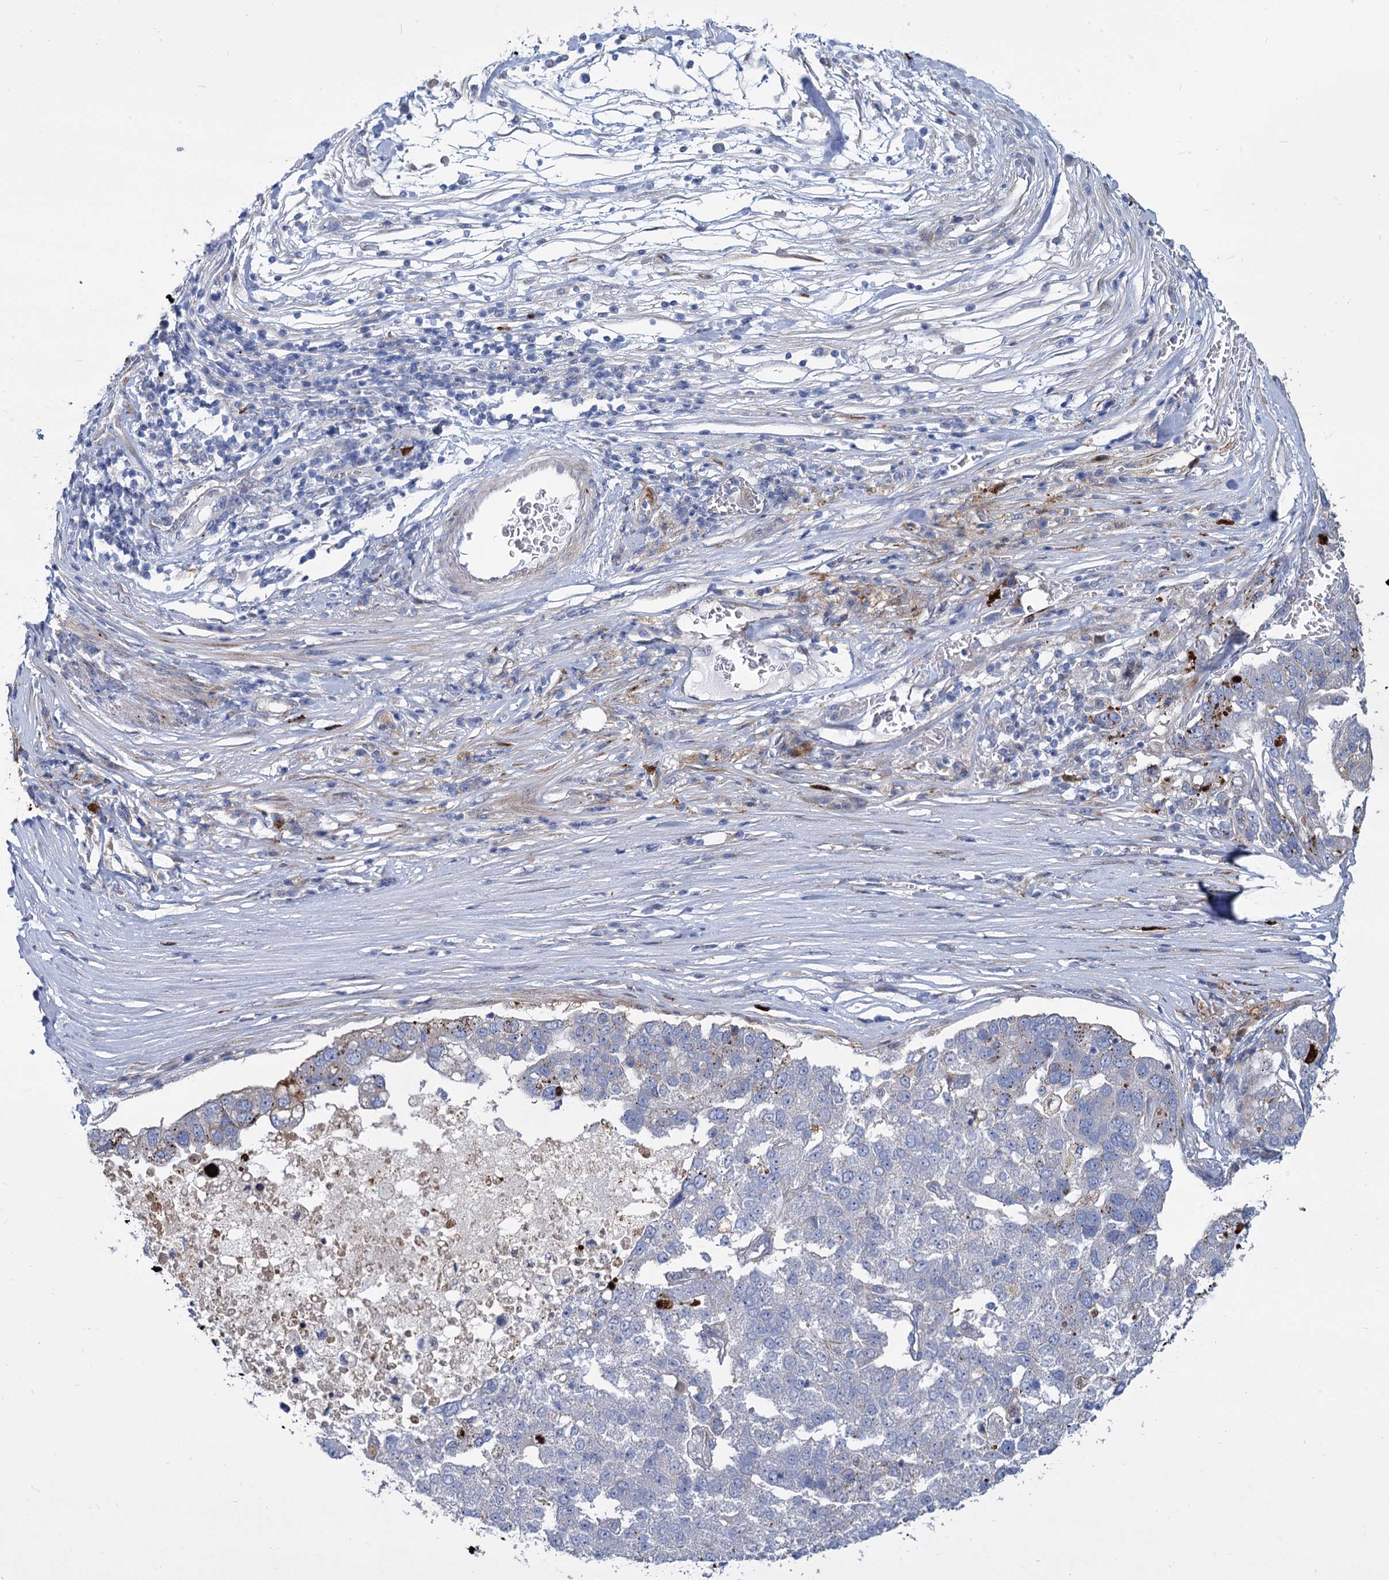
{"staining": {"intensity": "negative", "quantity": "none", "location": "none"}, "tissue": "pancreatic cancer", "cell_type": "Tumor cells", "image_type": "cancer", "snomed": [{"axis": "morphology", "description": "Adenocarcinoma, NOS"}, {"axis": "topography", "description": "Pancreas"}], "caption": "This is an immunohistochemistry image of human pancreatic cancer. There is no staining in tumor cells.", "gene": "TRIM77", "patient": {"sex": "female", "age": 61}}